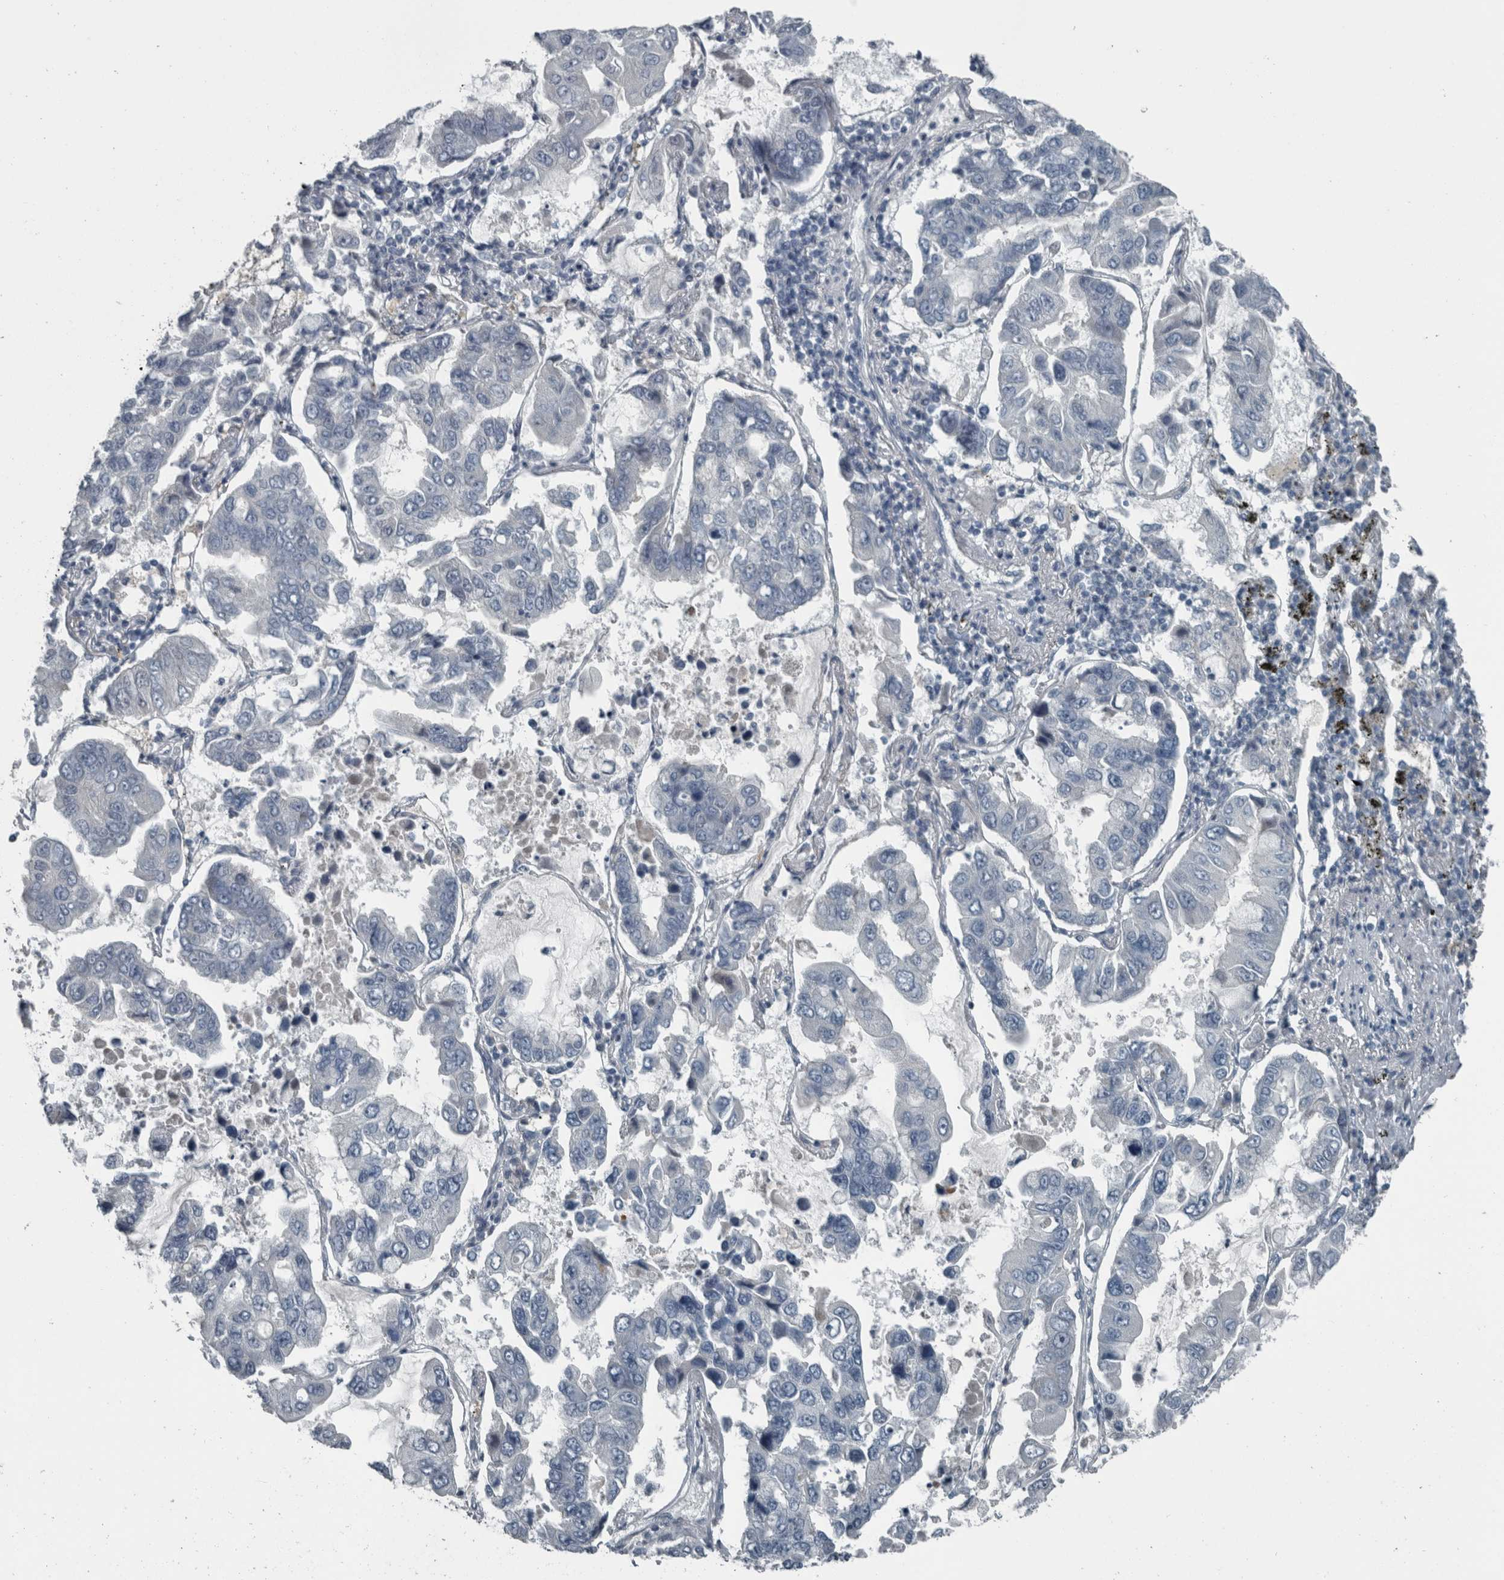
{"staining": {"intensity": "negative", "quantity": "none", "location": "none"}, "tissue": "lung cancer", "cell_type": "Tumor cells", "image_type": "cancer", "snomed": [{"axis": "morphology", "description": "Adenocarcinoma, NOS"}, {"axis": "topography", "description": "Lung"}], "caption": "Immunohistochemistry micrograph of neoplastic tissue: human lung adenocarcinoma stained with DAB reveals no significant protein staining in tumor cells.", "gene": "KRT20", "patient": {"sex": "male", "age": 64}}